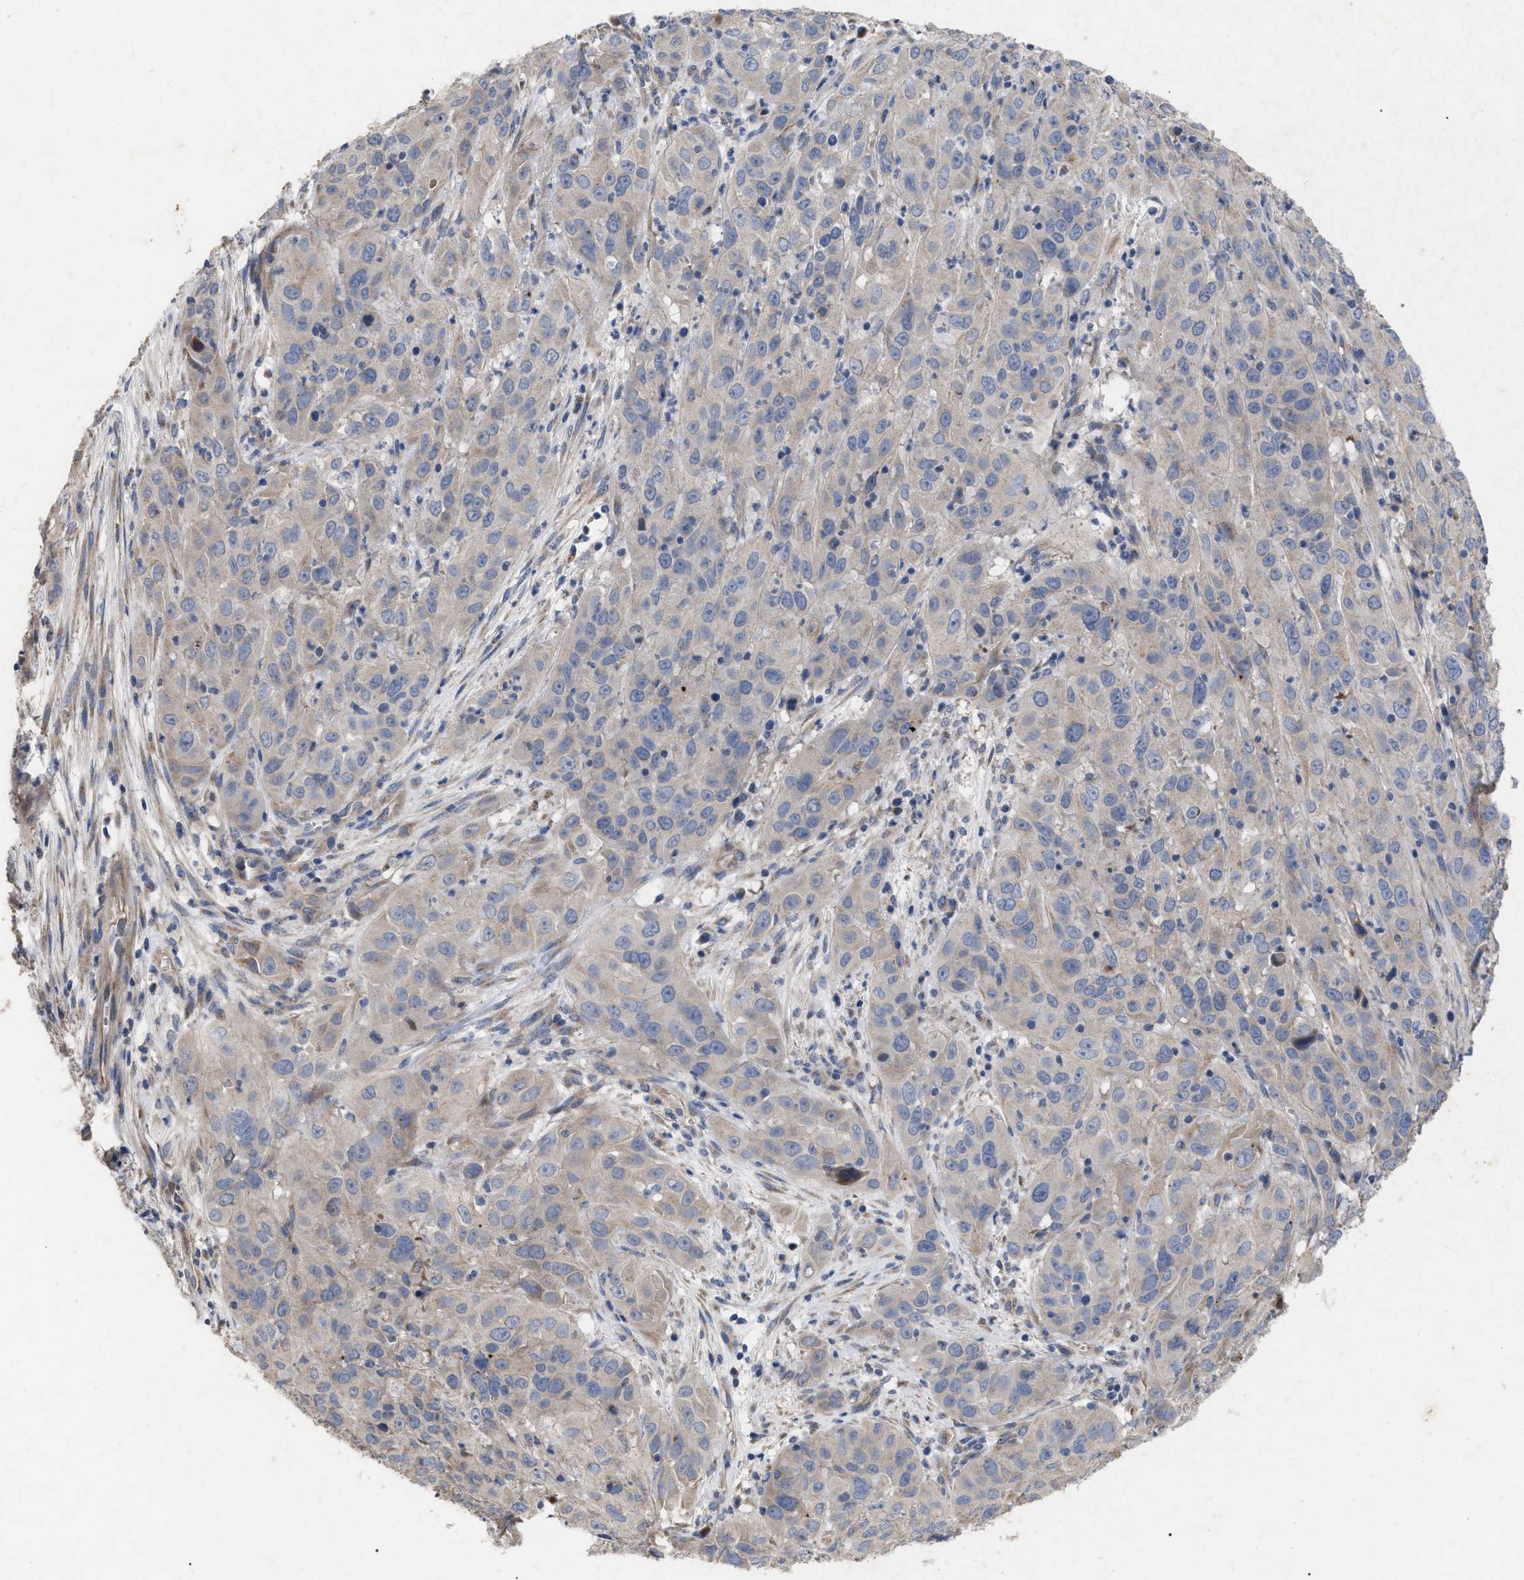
{"staining": {"intensity": "weak", "quantity": ">75%", "location": "cytoplasmic/membranous"}, "tissue": "cervical cancer", "cell_type": "Tumor cells", "image_type": "cancer", "snomed": [{"axis": "morphology", "description": "Squamous cell carcinoma, NOS"}, {"axis": "topography", "description": "Cervix"}], "caption": "An immunohistochemistry photomicrograph of tumor tissue is shown. Protein staining in brown shows weak cytoplasmic/membranous positivity in cervical cancer within tumor cells. (DAB (3,3'-diaminobenzidine) = brown stain, brightfield microscopy at high magnification).", "gene": "VIP", "patient": {"sex": "female", "age": 32}}